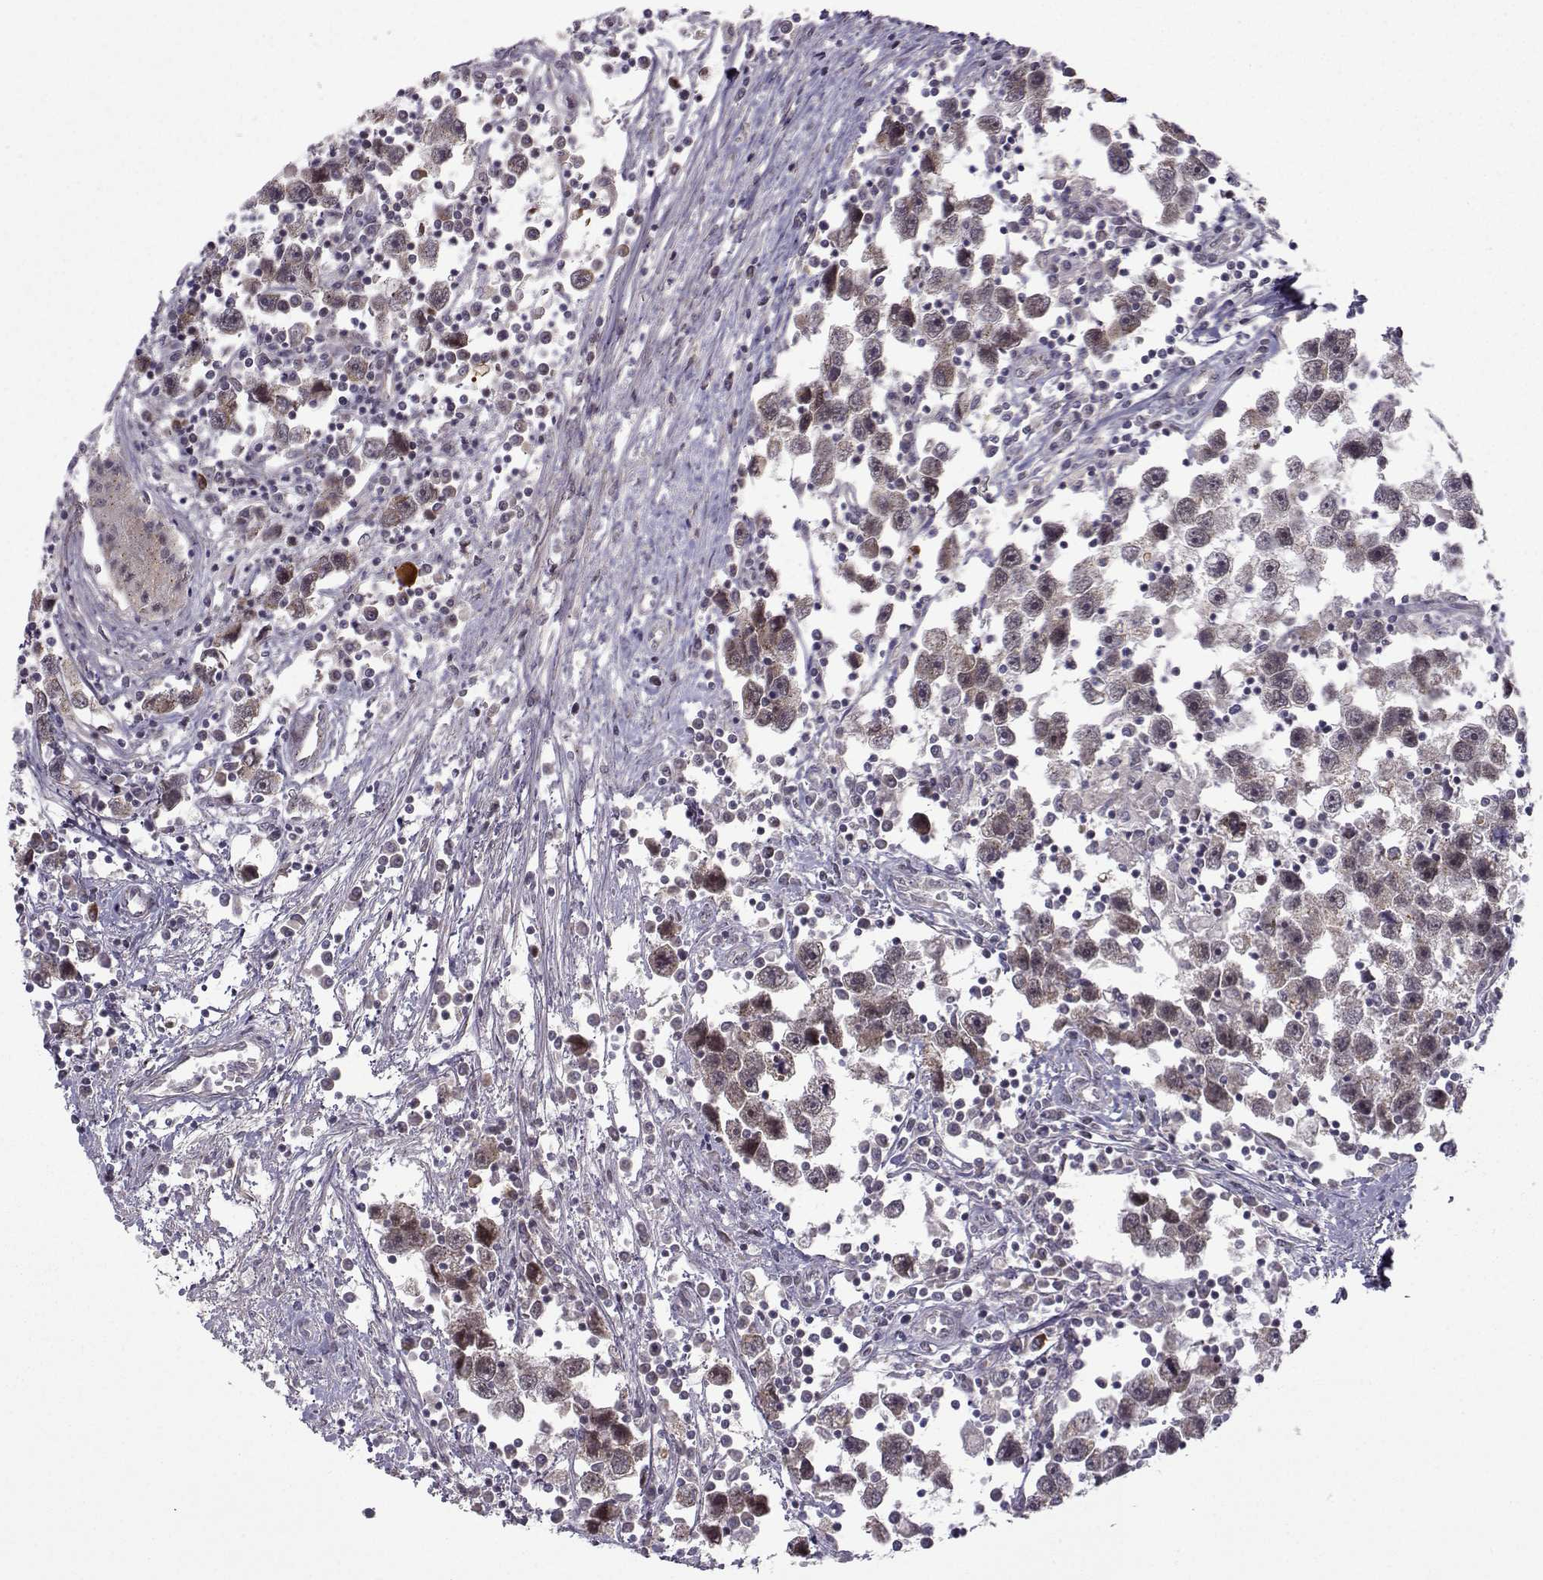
{"staining": {"intensity": "moderate", "quantity": "<25%", "location": "cytoplasmic/membranous"}, "tissue": "testis cancer", "cell_type": "Tumor cells", "image_type": "cancer", "snomed": [{"axis": "morphology", "description": "Seminoma, NOS"}, {"axis": "topography", "description": "Testis"}], "caption": "Immunohistochemistry (IHC) of seminoma (testis) shows low levels of moderate cytoplasmic/membranous positivity in about <25% of tumor cells.", "gene": "NECAB3", "patient": {"sex": "male", "age": 30}}